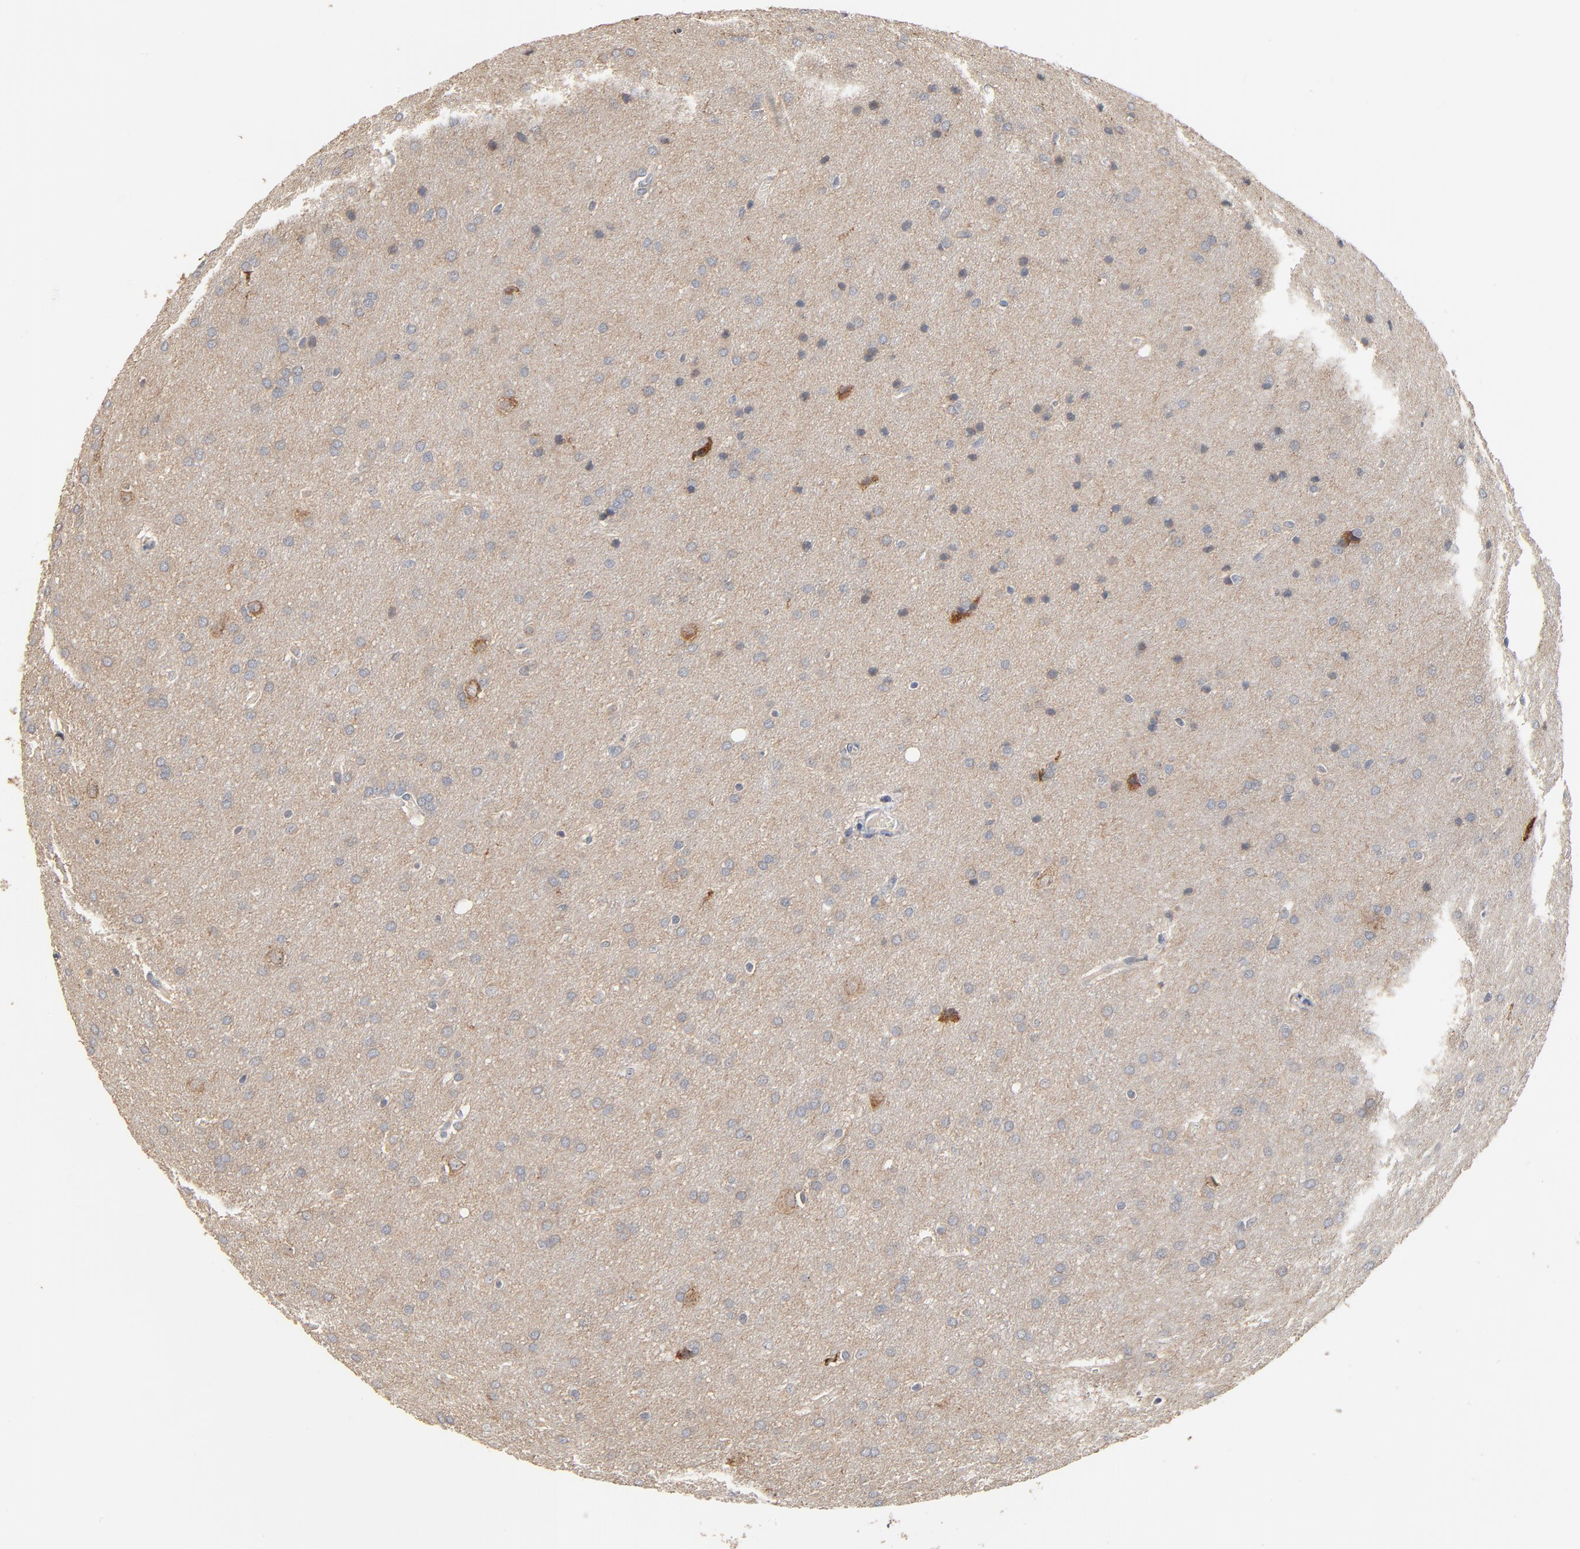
{"staining": {"intensity": "moderate", "quantity": "<25%", "location": "cytoplasmic/membranous"}, "tissue": "glioma", "cell_type": "Tumor cells", "image_type": "cancer", "snomed": [{"axis": "morphology", "description": "Glioma, malignant, Low grade"}, {"axis": "topography", "description": "Brain"}], "caption": "Immunohistochemical staining of glioma reveals moderate cytoplasmic/membranous protein expression in about <25% of tumor cells.", "gene": "ZDHHC8", "patient": {"sex": "female", "age": 32}}